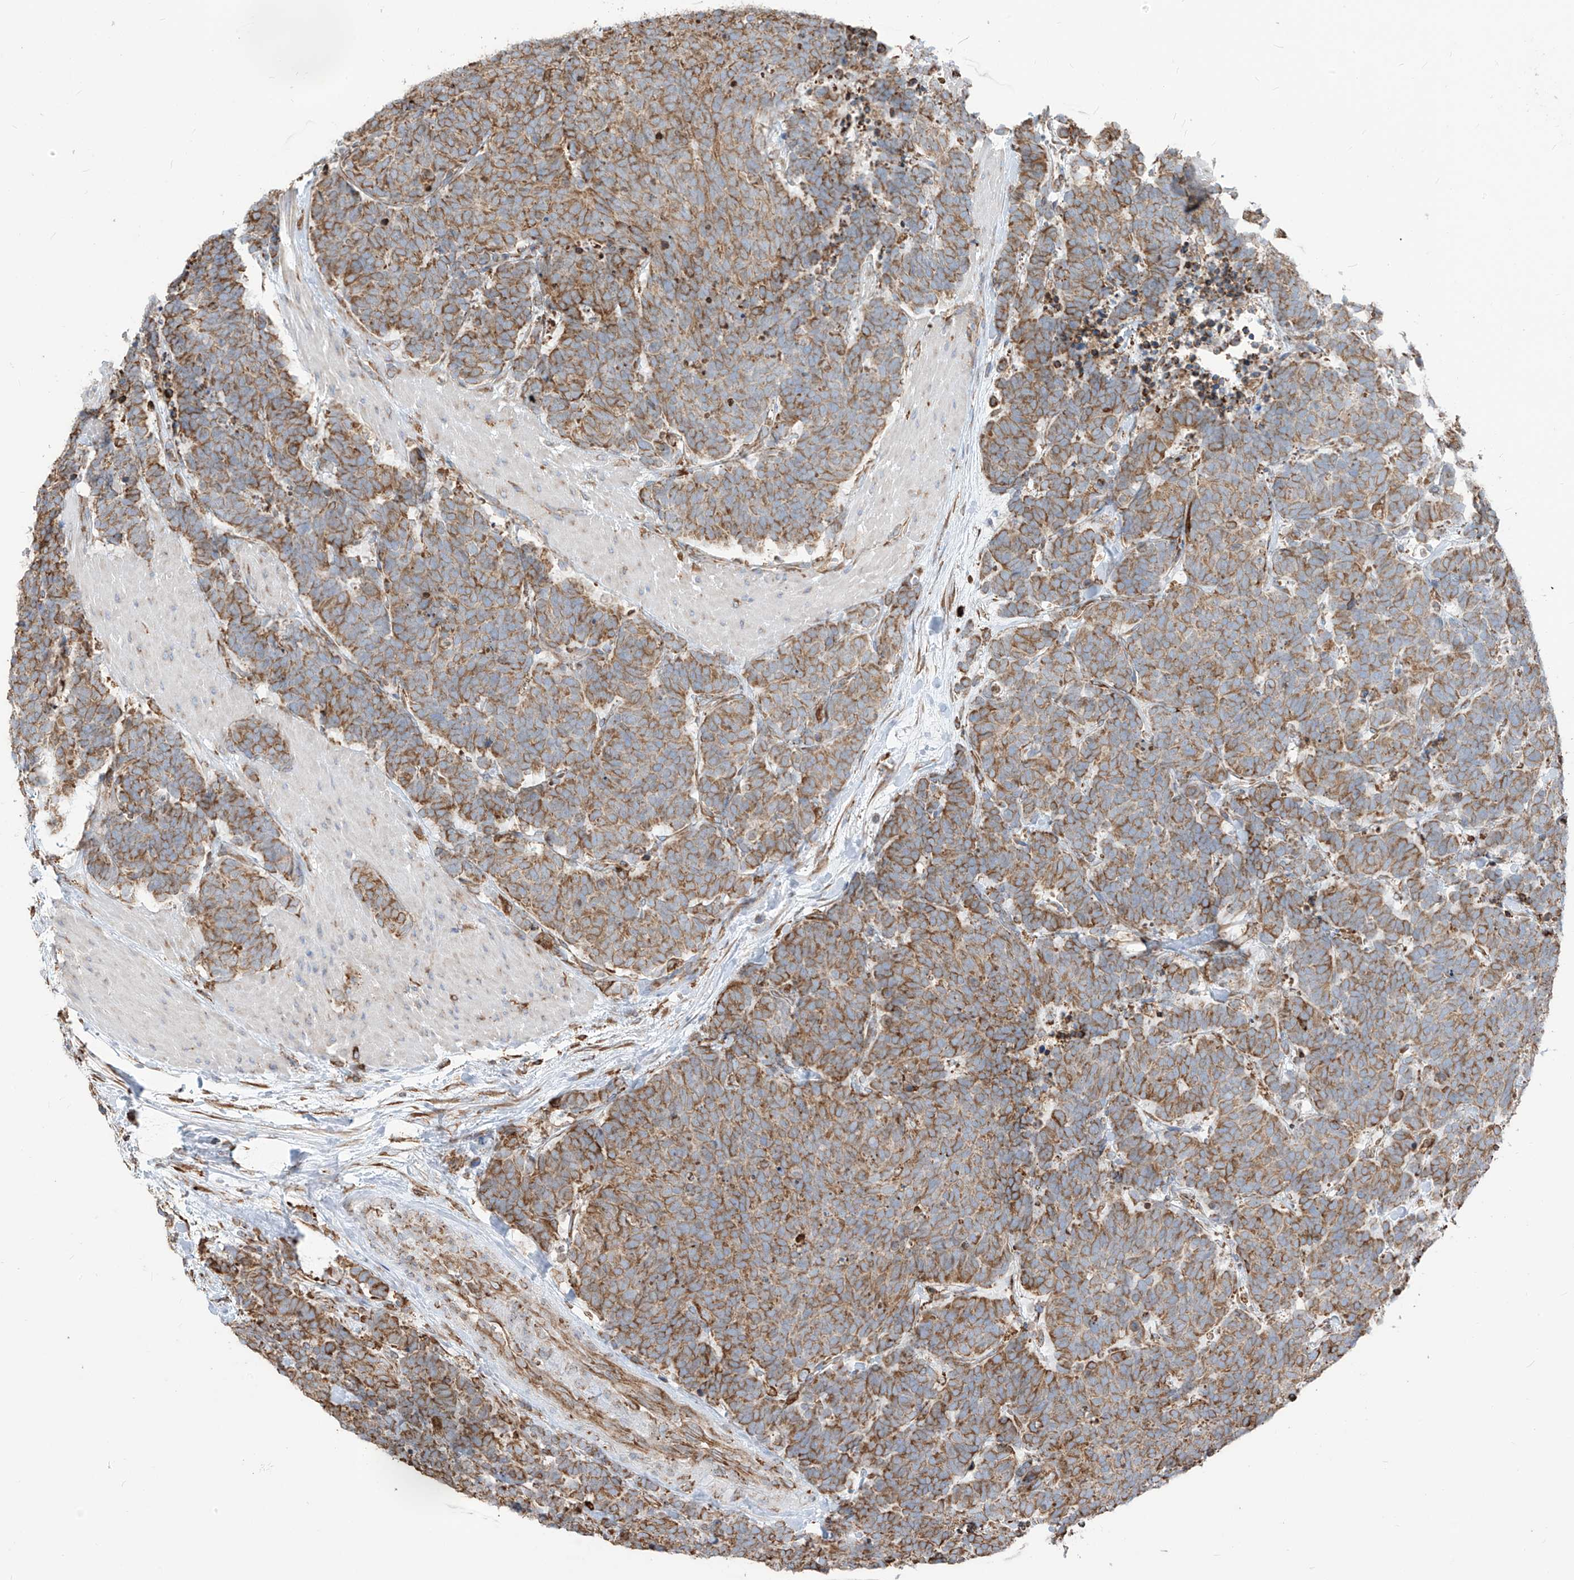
{"staining": {"intensity": "moderate", "quantity": ">75%", "location": "cytoplasmic/membranous"}, "tissue": "carcinoid", "cell_type": "Tumor cells", "image_type": "cancer", "snomed": [{"axis": "morphology", "description": "Carcinoma, NOS"}, {"axis": "morphology", "description": "Carcinoid, malignant, NOS"}, {"axis": "topography", "description": "Urinary bladder"}], "caption": "DAB (3,3'-diaminobenzidine) immunohistochemical staining of malignant carcinoid reveals moderate cytoplasmic/membranous protein staining in about >75% of tumor cells.", "gene": "PDIA6", "patient": {"sex": "male", "age": 57}}